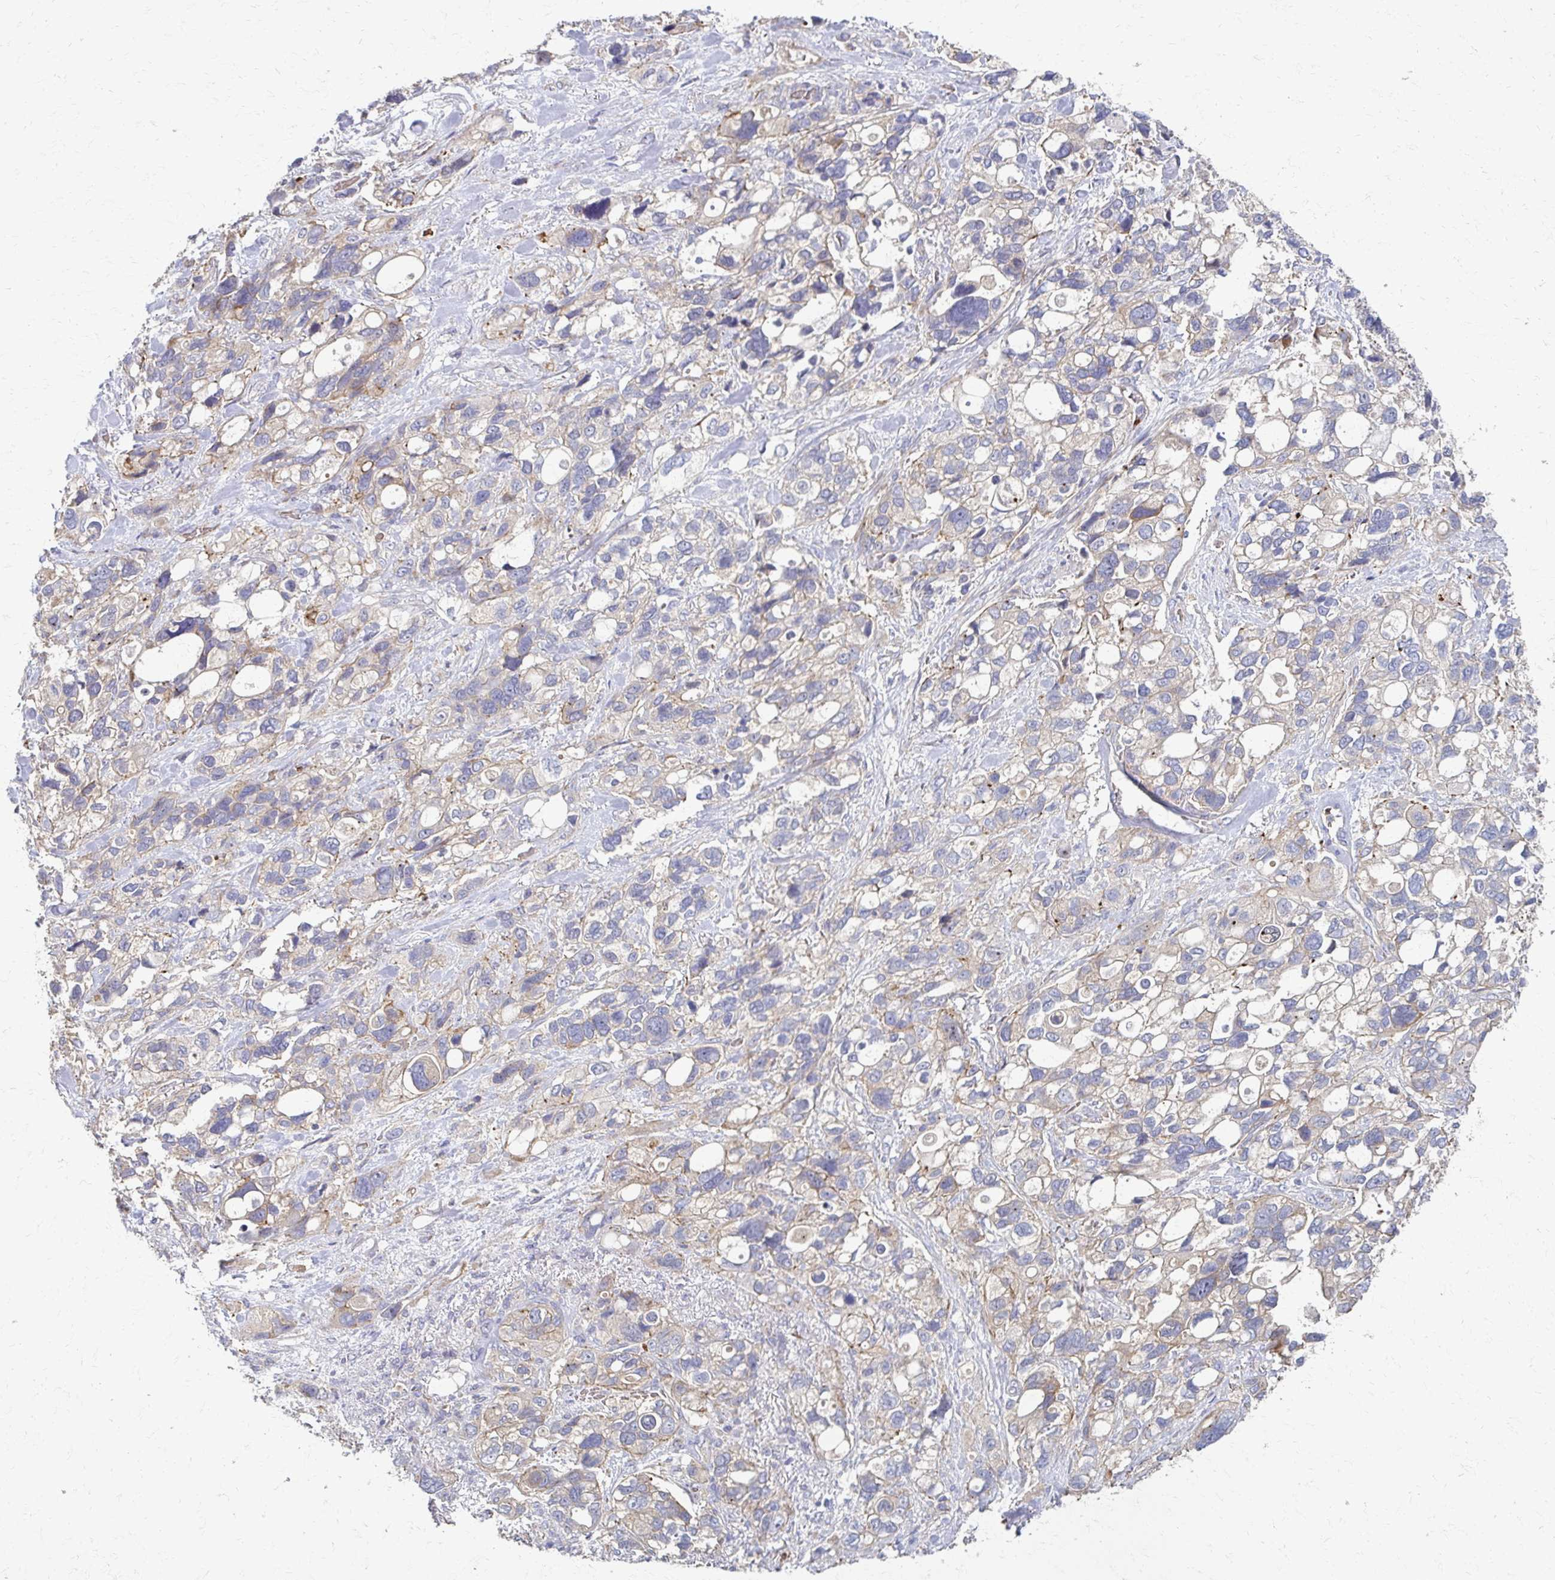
{"staining": {"intensity": "weak", "quantity": "<25%", "location": "cytoplasmic/membranous"}, "tissue": "stomach cancer", "cell_type": "Tumor cells", "image_type": "cancer", "snomed": [{"axis": "morphology", "description": "Adenocarcinoma, NOS"}, {"axis": "topography", "description": "Stomach, upper"}], "caption": "Immunohistochemistry (IHC) photomicrograph of neoplastic tissue: stomach adenocarcinoma stained with DAB reveals no significant protein expression in tumor cells.", "gene": "SKA2", "patient": {"sex": "female", "age": 81}}